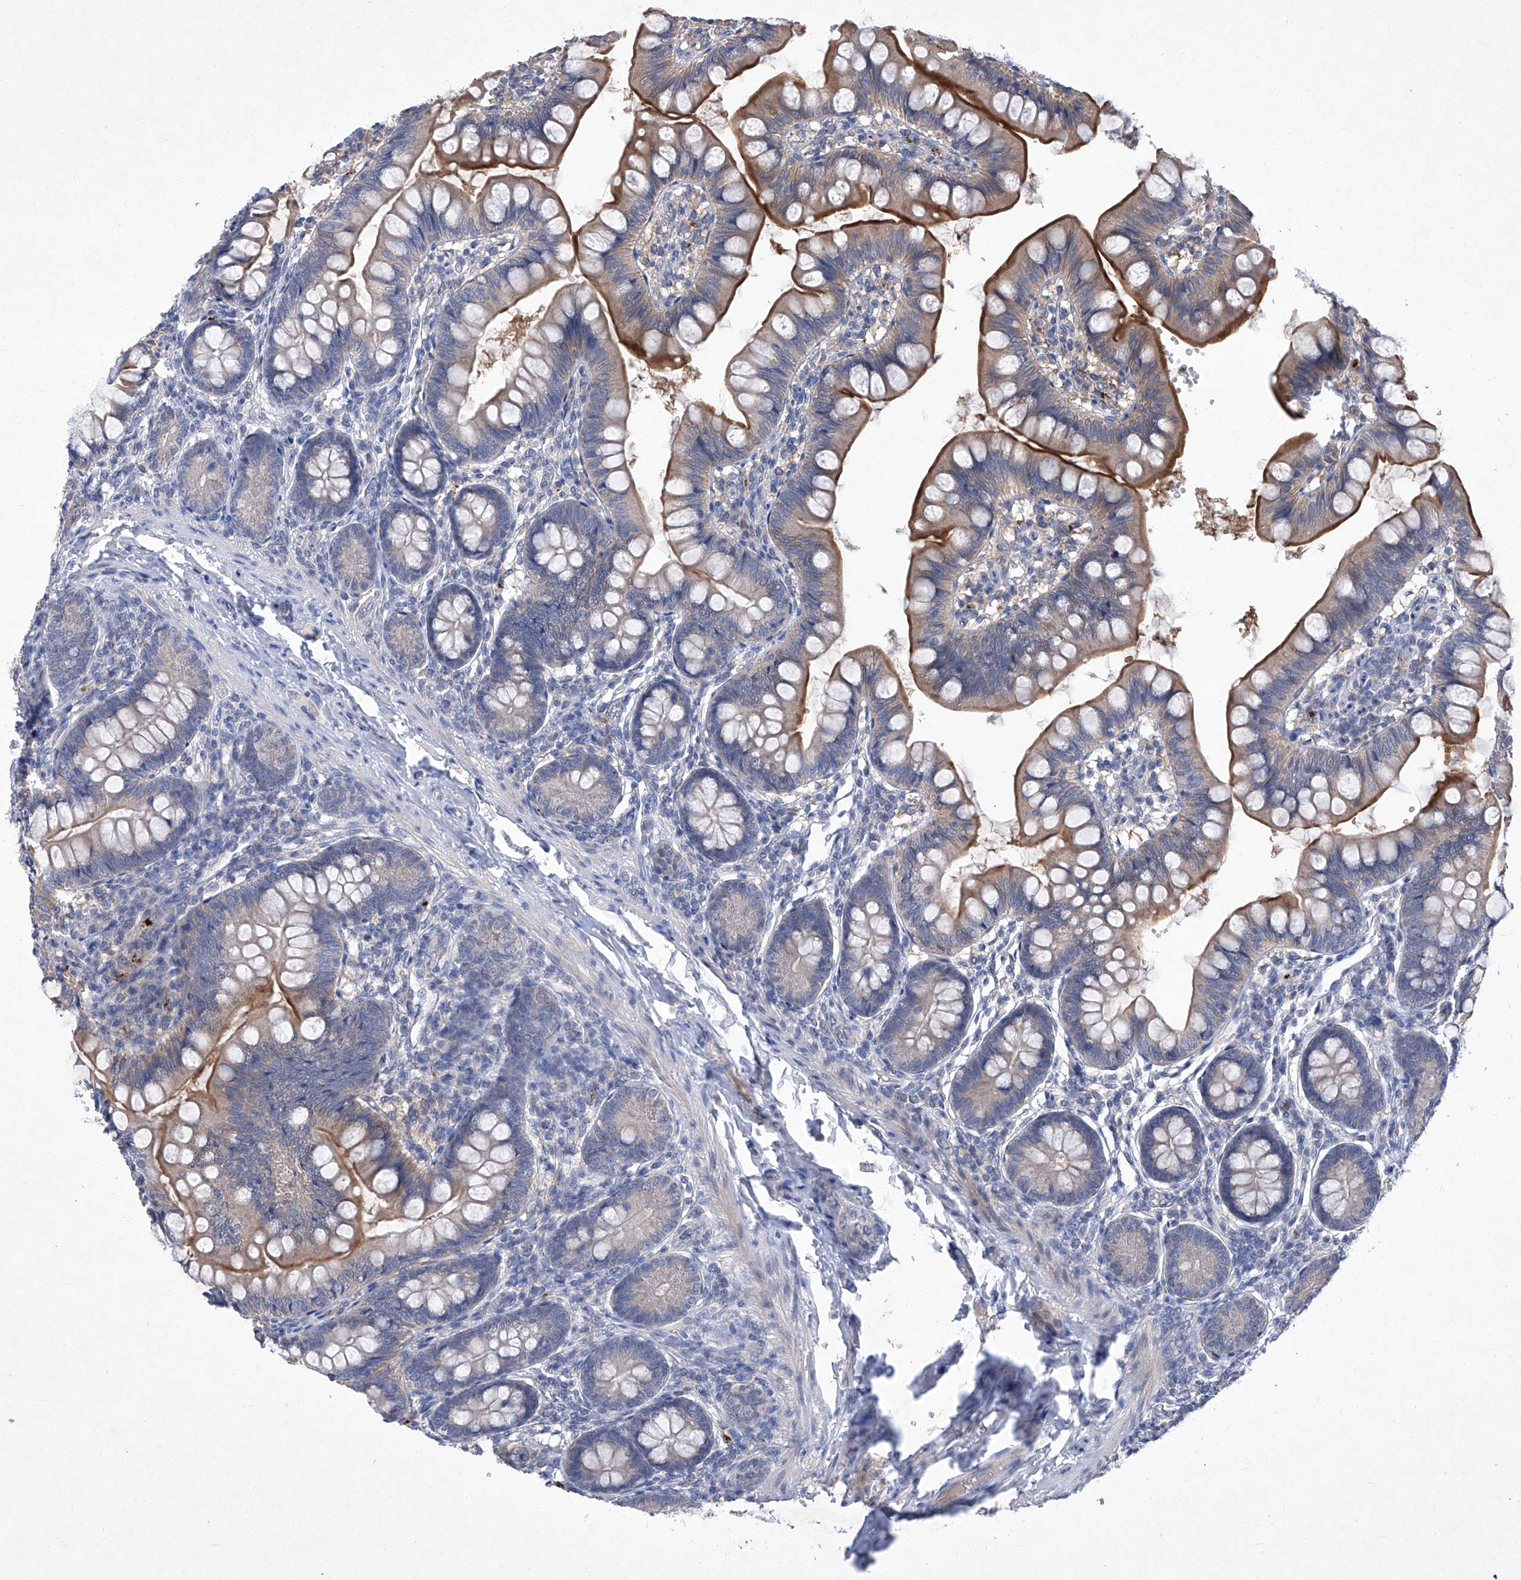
{"staining": {"intensity": "moderate", "quantity": "<25%", "location": "cytoplasmic/membranous"}, "tissue": "small intestine", "cell_type": "Glandular cells", "image_type": "normal", "snomed": [{"axis": "morphology", "description": "Normal tissue, NOS"}, {"axis": "topography", "description": "Small intestine"}], "caption": "Immunohistochemistry (IHC) micrograph of unremarkable small intestine stained for a protein (brown), which exhibits low levels of moderate cytoplasmic/membranous positivity in approximately <25% of glandular cells.", "gene": "SBK2", "patient": {"sex": "male", "age": 7}}